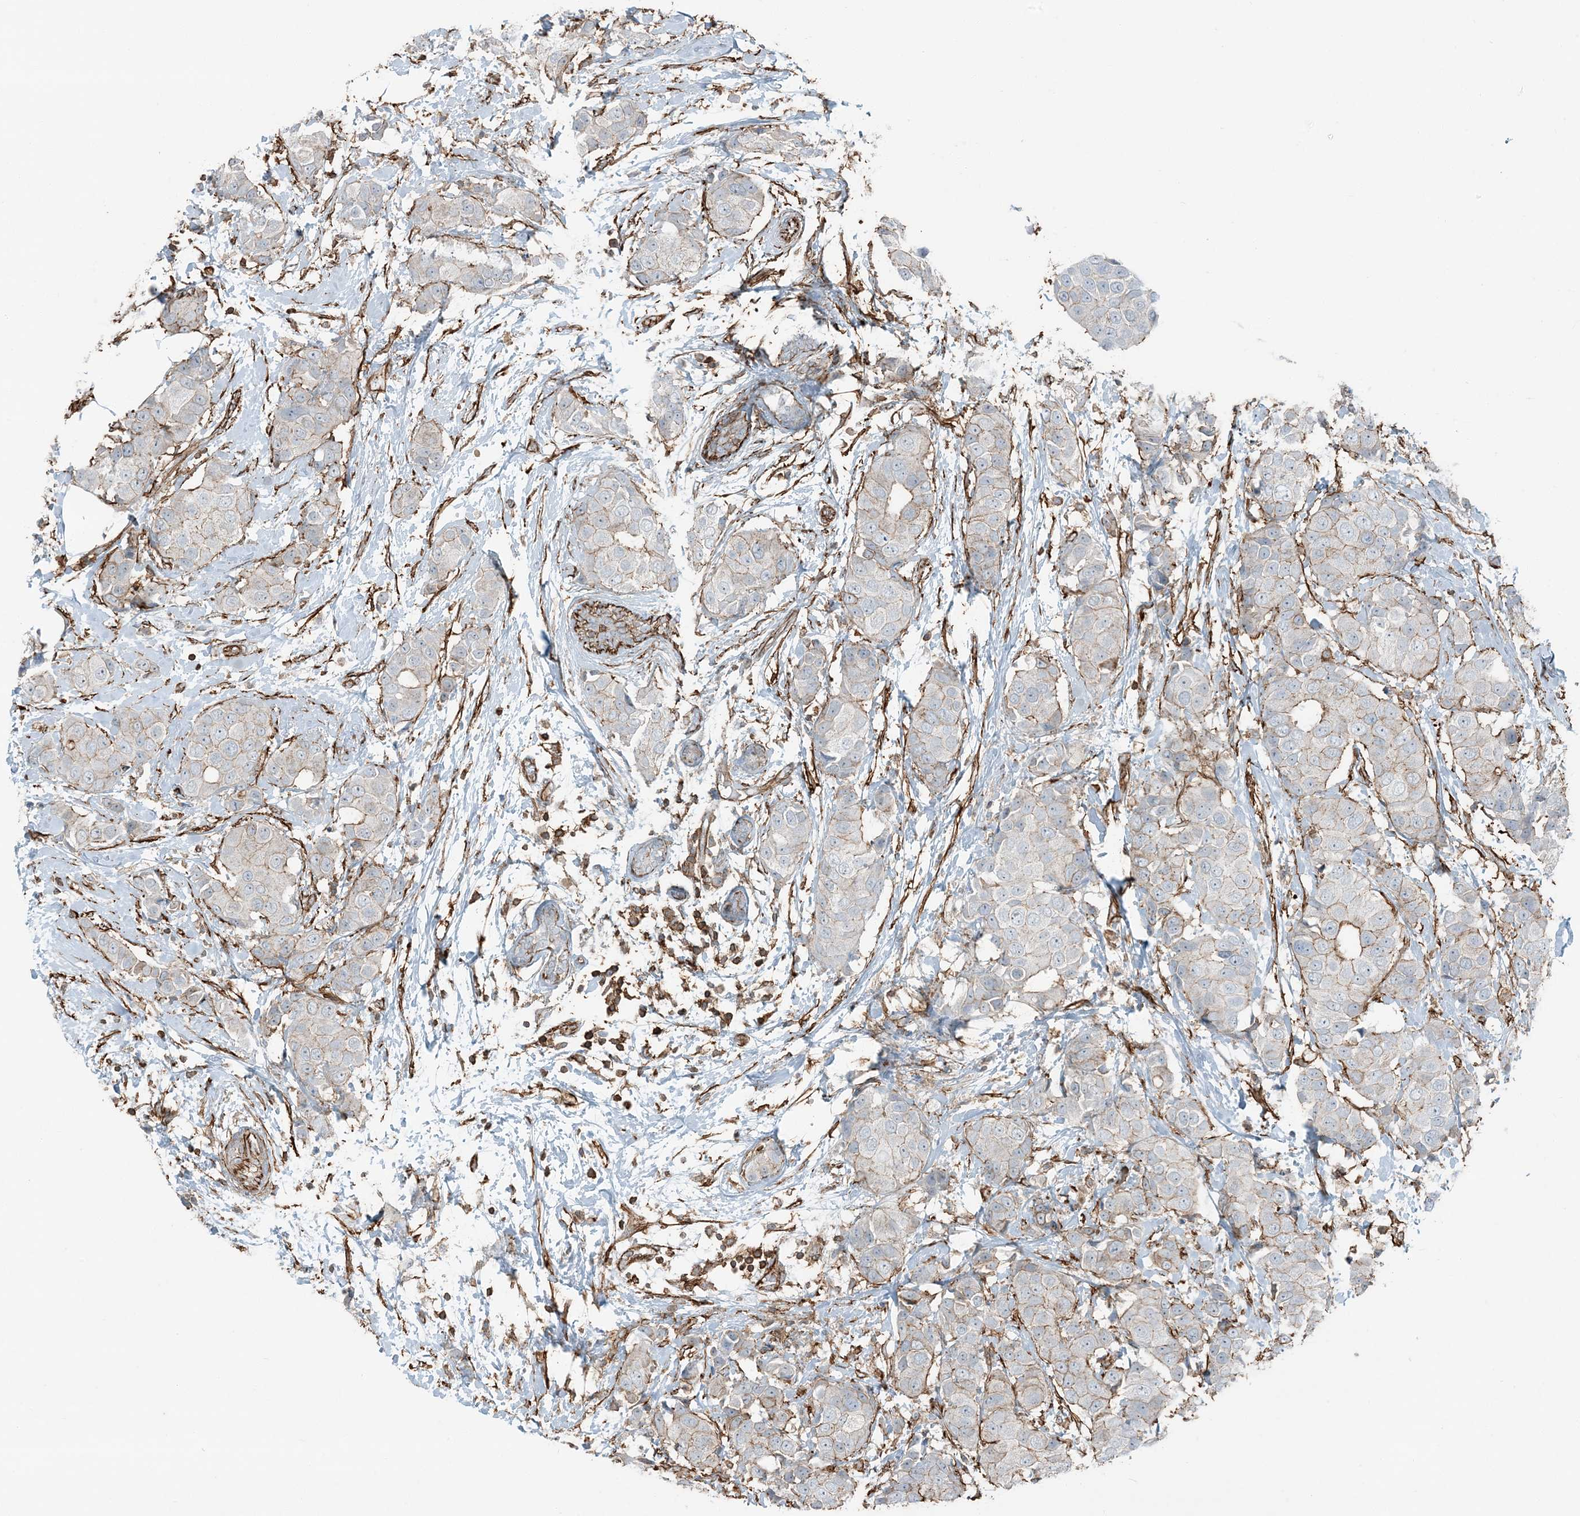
{"staining": {"intensity": "weak", "quantity": "<25%", "location": "cytoplasmic/membranous"}, "tissue": "breast cancer", "cell_type": "Tumor cells", "image_type": "cancer", "snomed": [{"axis": "morphology", "description": "Normal tissue, NOS"}, {"axis": "morphology", "description": "Duct carcinoma"}, {"axis": "topography", "description": "Breast"}], "caption": "Immunohistochemistry image of neoplastic tissue: human breast infiltrating ductal carcinoma stained with DAB (3,3'-diaminobenzidine) shows no significant protein expression in tumor cells.", "gene": "APOBEC3C", "patient": {"sex": "female", "age": 39}}